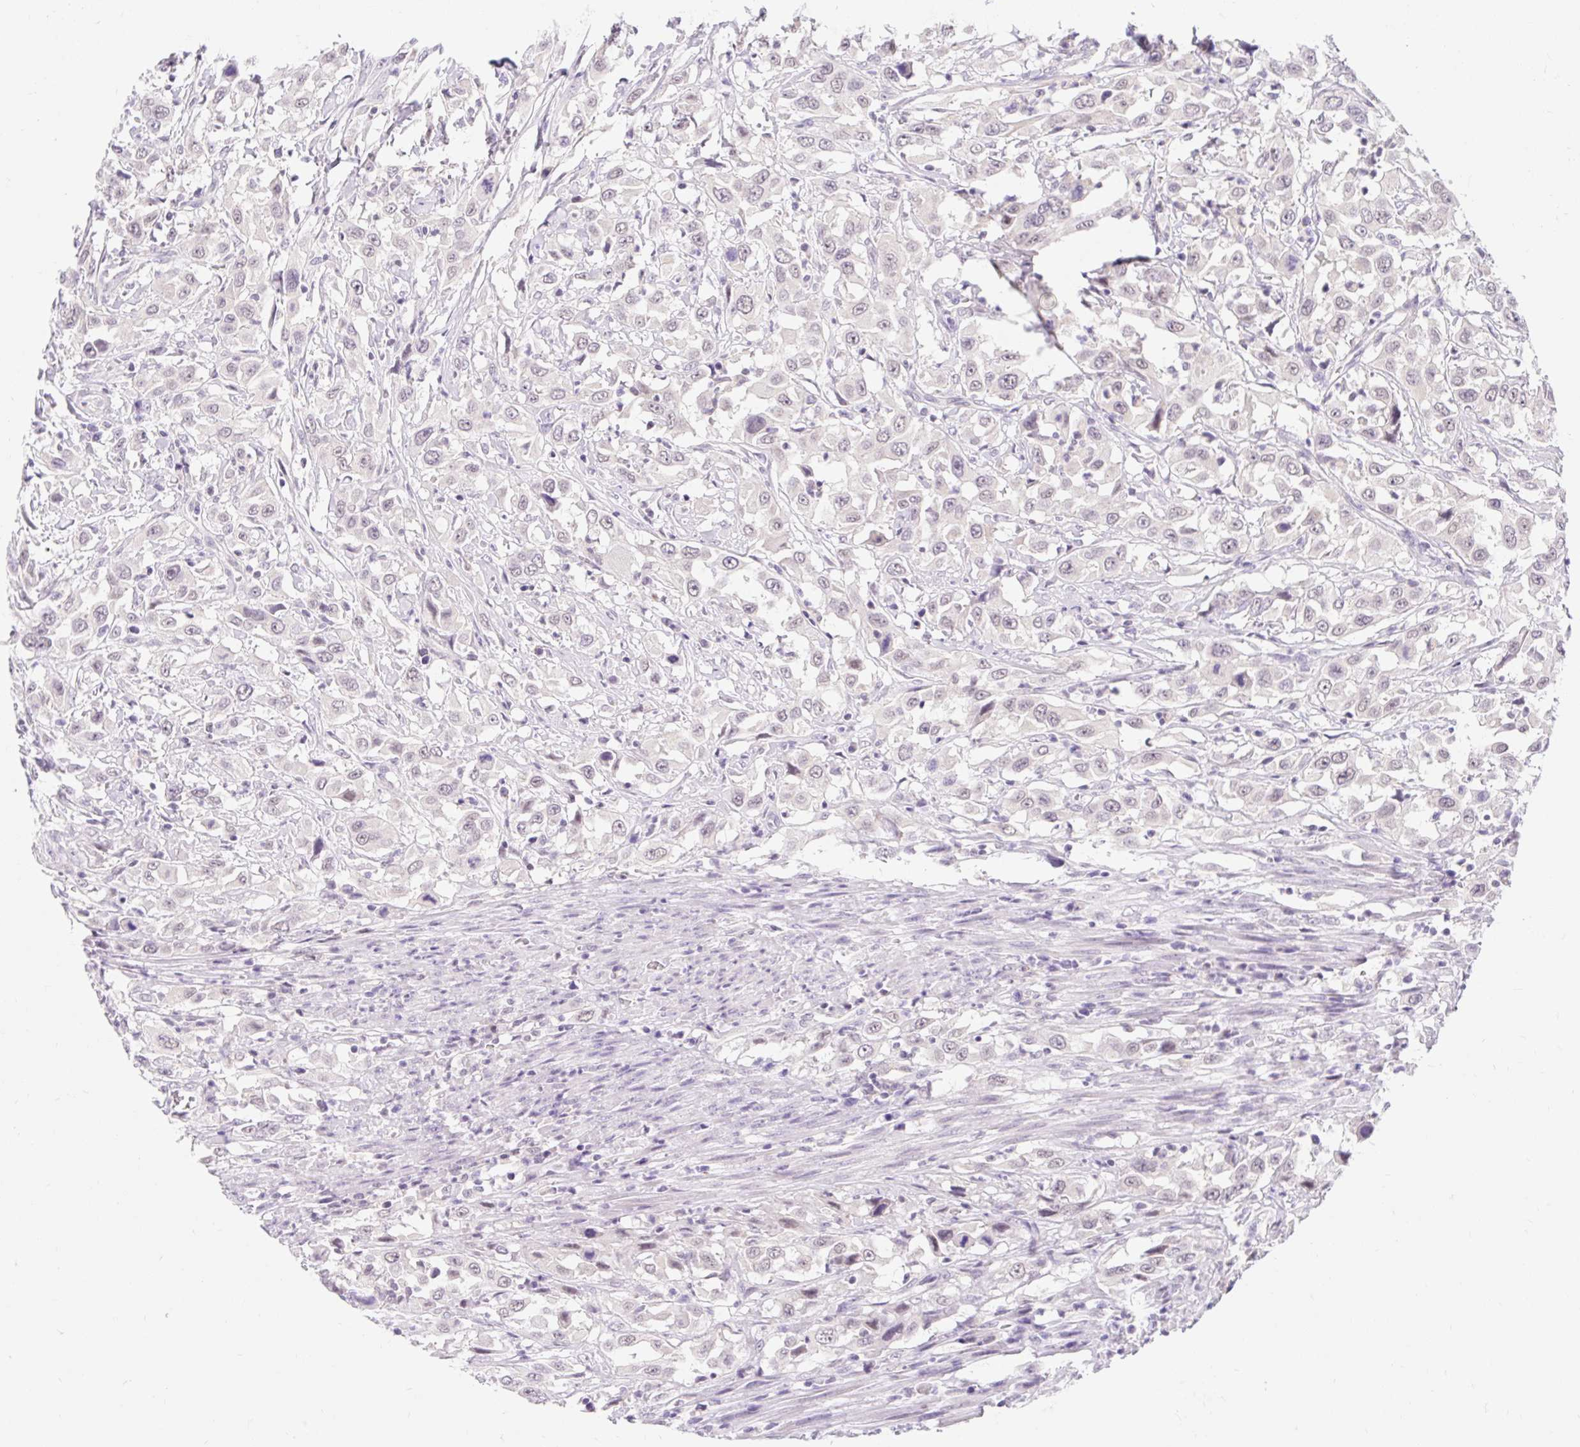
{"staining": {"intensity": "negative", "quantity": "none", "location": "none"}, "tissue": "urothelial cancer", "cell_type": "Tumor cells", "image_type": "cancer", "snomed": [{"axis": "morphology", "description": "Urothelial carcinoma, High grade"}, {"axis": "topography", "description": "Urinary bladder"}], "caption": "High magnification brightfield microscopy of urothelial cancer stained with DAB (3,3'-diaminobenzidine) (brown) and counterstained with hematoxylin (blue): tumor cells show no significant positivity.", "gene": "ITPK1", "patient": {"sex": "male", "age": 61}}